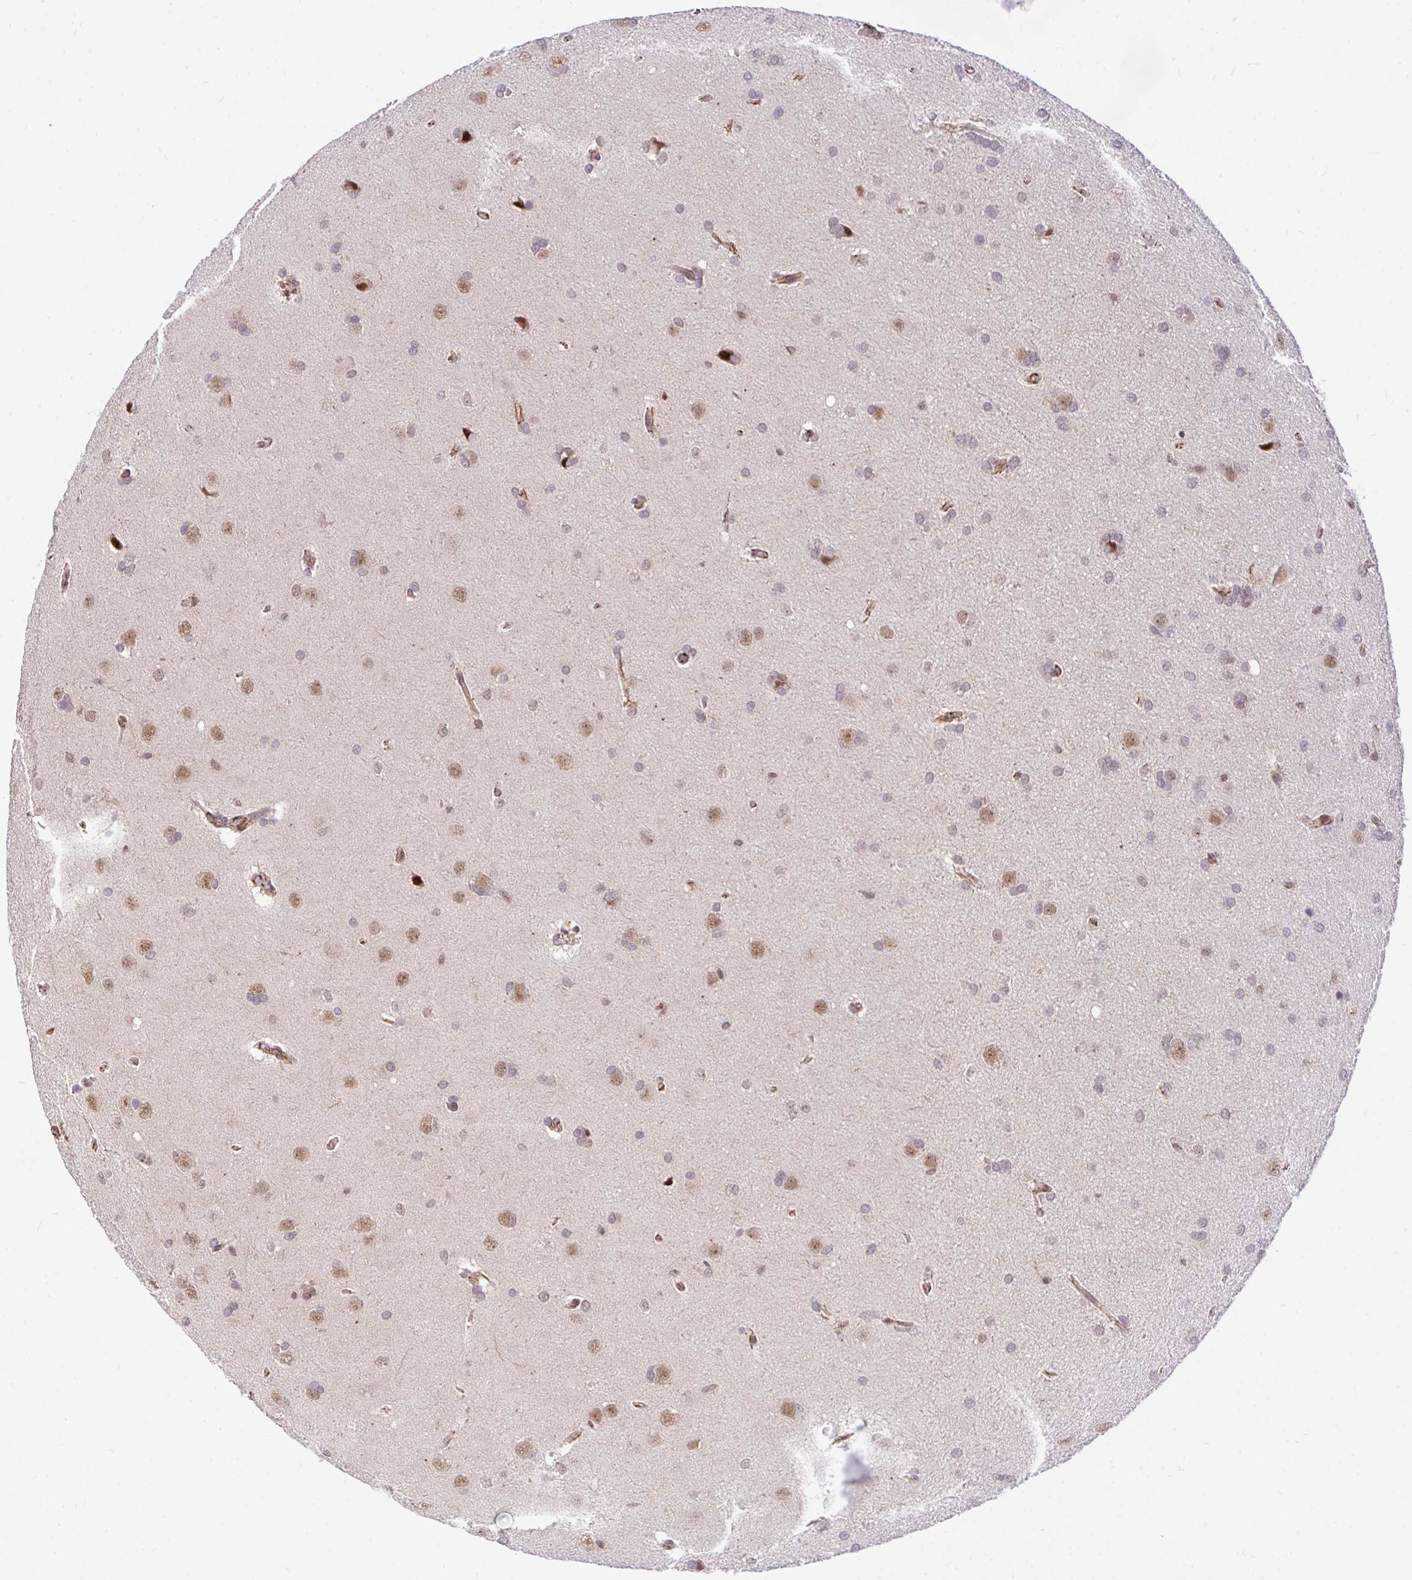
{"staining": {"intensity": "moderate", "quantity": "25%-75%", "location": "cytoplasmic/membranous"}, "tissue": "glioma", "cell_type": "Tumor cells", "image_type": "cancer", "snomed": [{"axis": "morphology", "description": "Glioma, malignant, Low grade"}, {"axis": "topography", "description": "Brain"}], "caption": "Glioma stained with a brown dye shows moderate cytoplasmic/membranous positive expression in approximately 25%-75% of tumor cells.", "gene": "PPP1CA", "patient": {"sex": "female", "age": 54}}